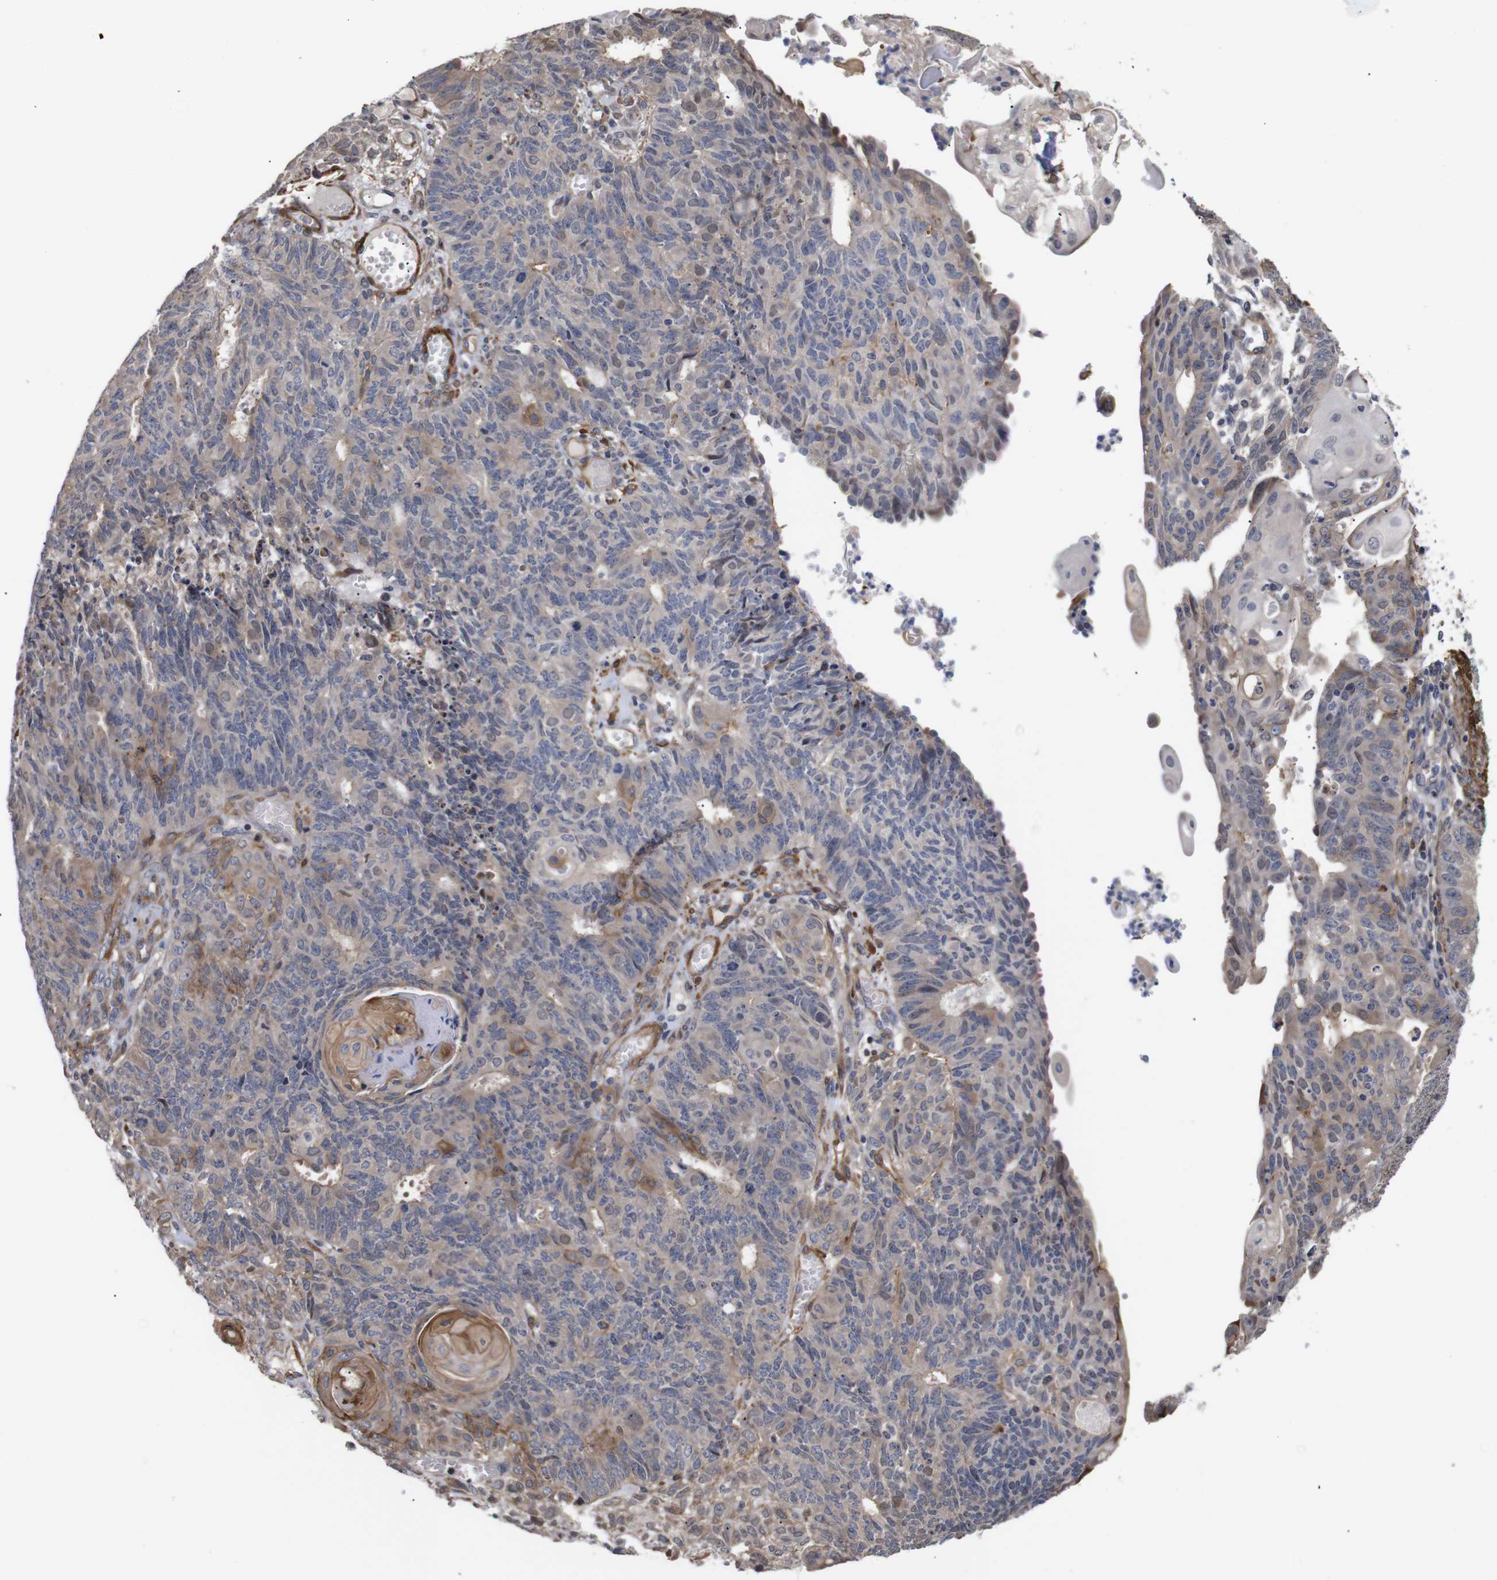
{"staining": {"intensity": "moderate", "quantity": ">75%", "location": "cytoplasmic/membranous"}, "tissue": "endometrial cancer", "cell_type": "Tumor cells", "image_type": "cancer", "snomed": [{"axis": "morphology", "description": "Adenocarcinoma, NOS"}, {"axis": "topography", "description": "Endometrium"}], "caption": "This photomicrograph shows immunohistochemistry (IHC) staining of human adenocarcinoma (endometrial), with medium moderate cytoplasmic/membranous staining in approximately >75% of tumor cells.", "gene": "PDLIM5", "patient": {"sex": "female", "age": 32}}